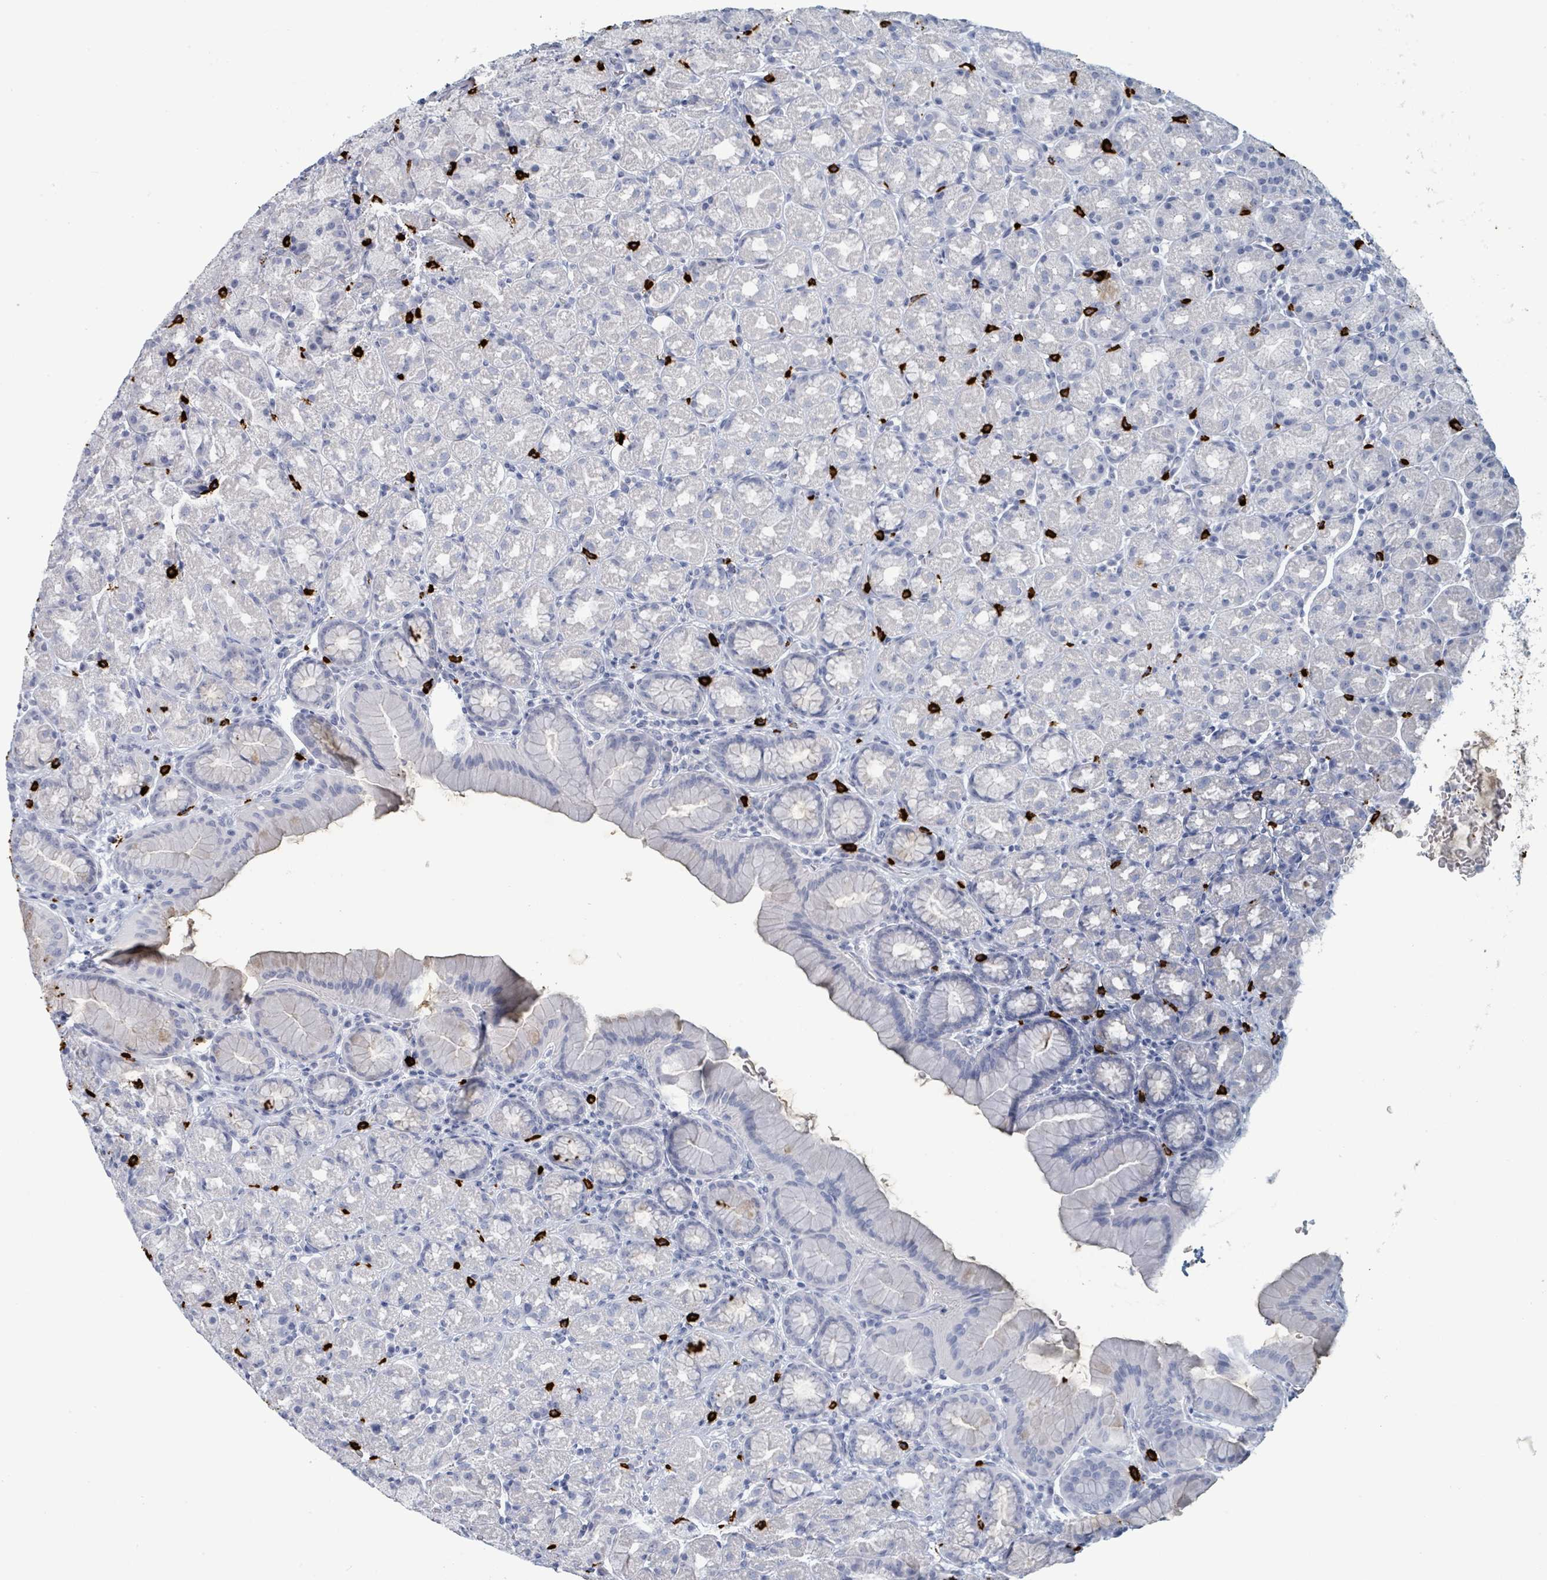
{"staining": {"intensity": "negative", "quantity": "none", "location": "none"}, "tissue": "stomach", "cell_type": "Glandular cells", "image_type": "normal", "snomed": [{"axis": "morphology", "description": "Normal tissue, NOS"}, {"axis": "topography", "description": "Stomach, upper"}, {"axis": "topography", "description": "Stomach"}], "caption": "Photomicrograph shows no significant protein staining in glandular cells of normal stomach.", "gene": "VPS13D", "patient": {"sex": "male", "age": 68}}